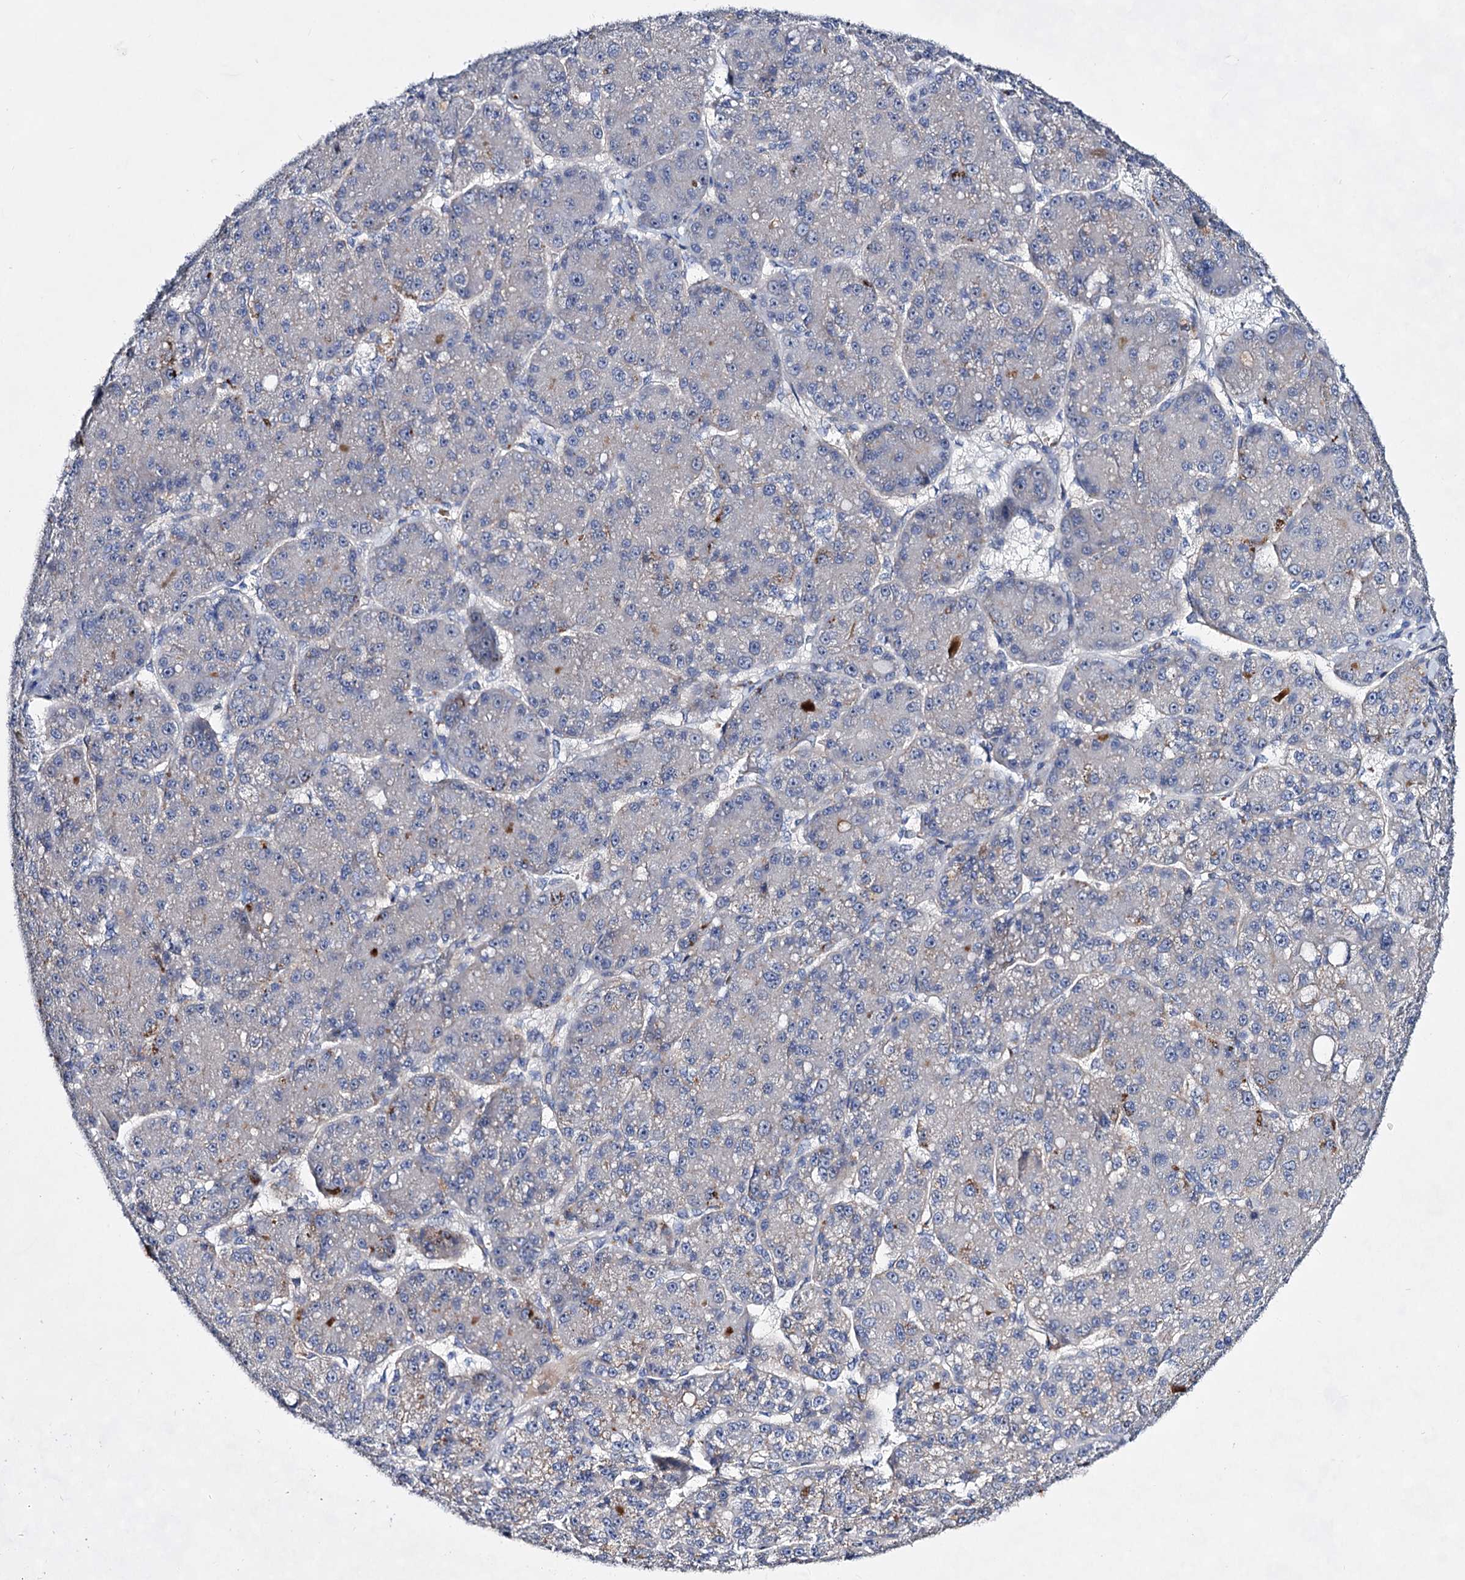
{"staining": {"intensity": "negative", "quantity": "none", "location": "none"}, "tissue": "liver cancer", "cell_type": "Tumor cells", "image_type": "cancer", "snomed": [{"axis": "morphology", "description": "Carcinoma, Hepatocellular, NOS"}, {"axis": "topography", "description": "Liver"}], "caption": "Tumor cells are negative for brown protein staining in liver cancer (hepatocellular carcinoma).", "gene": "PLIN1", "patient": {"sex": "male", "age": 67}}